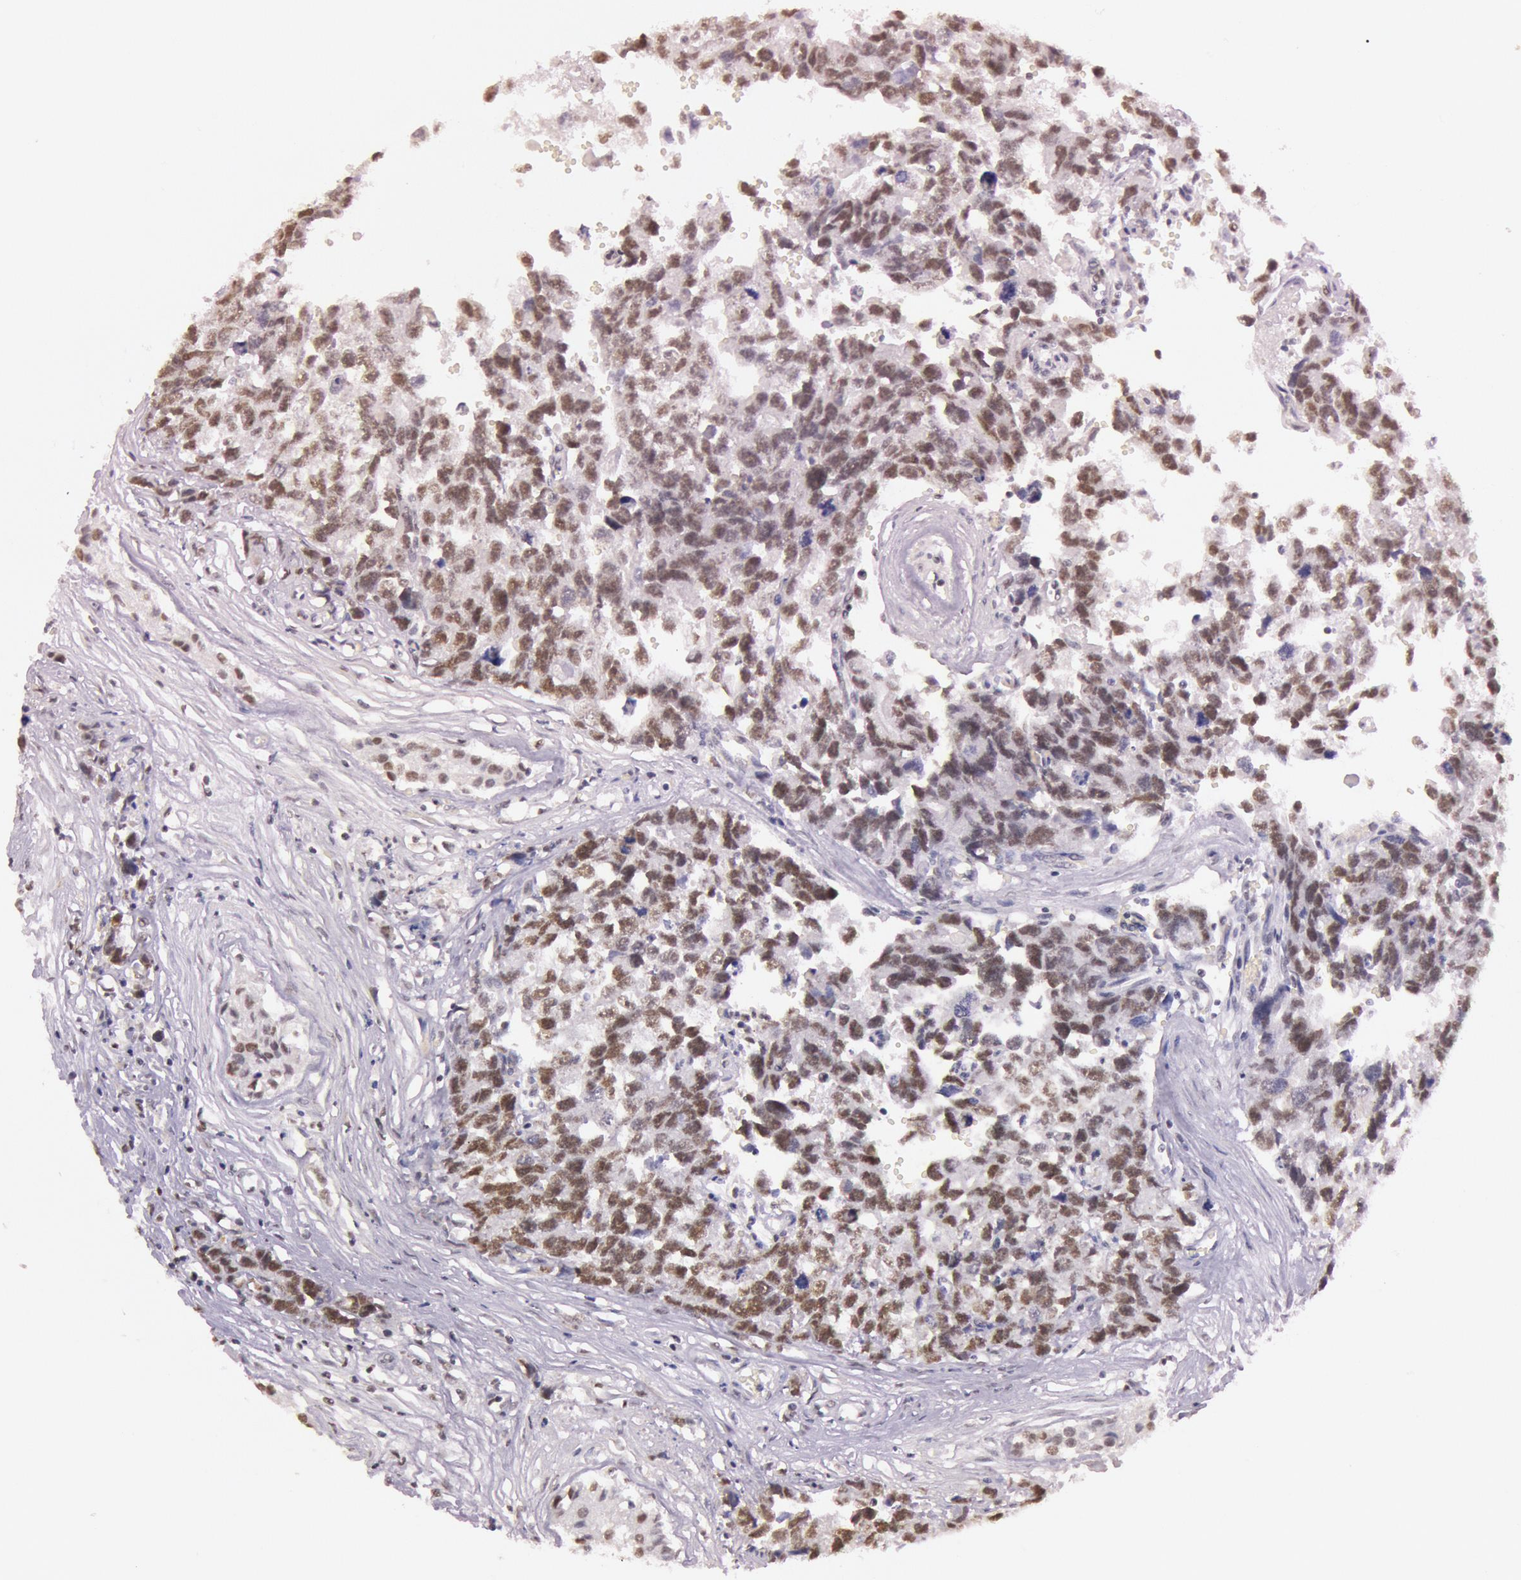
{"staining": {"intensity": "moderate", "quantity": "25%-75%", "location": "nuclear"}, "tissue": "testis cancer", "cell_type": "Tumor cells", "image_type": "cancer", "snomed": [{"axis": "morphology", "description": "Carcinoma, Embryonal, NOS"}, {"axis": "topography", "description": "Testis"}], "caption": "Immunohistochemistry (DAB) staining of human testis cancer reveals moderate nuclear protein staining in approximately 25%-75% of tumor cells. (DAB = brown stain, brightfield microscopy at high magnification).", "gene": "TASL", "patient": {"sex": "male", "age": 31}}